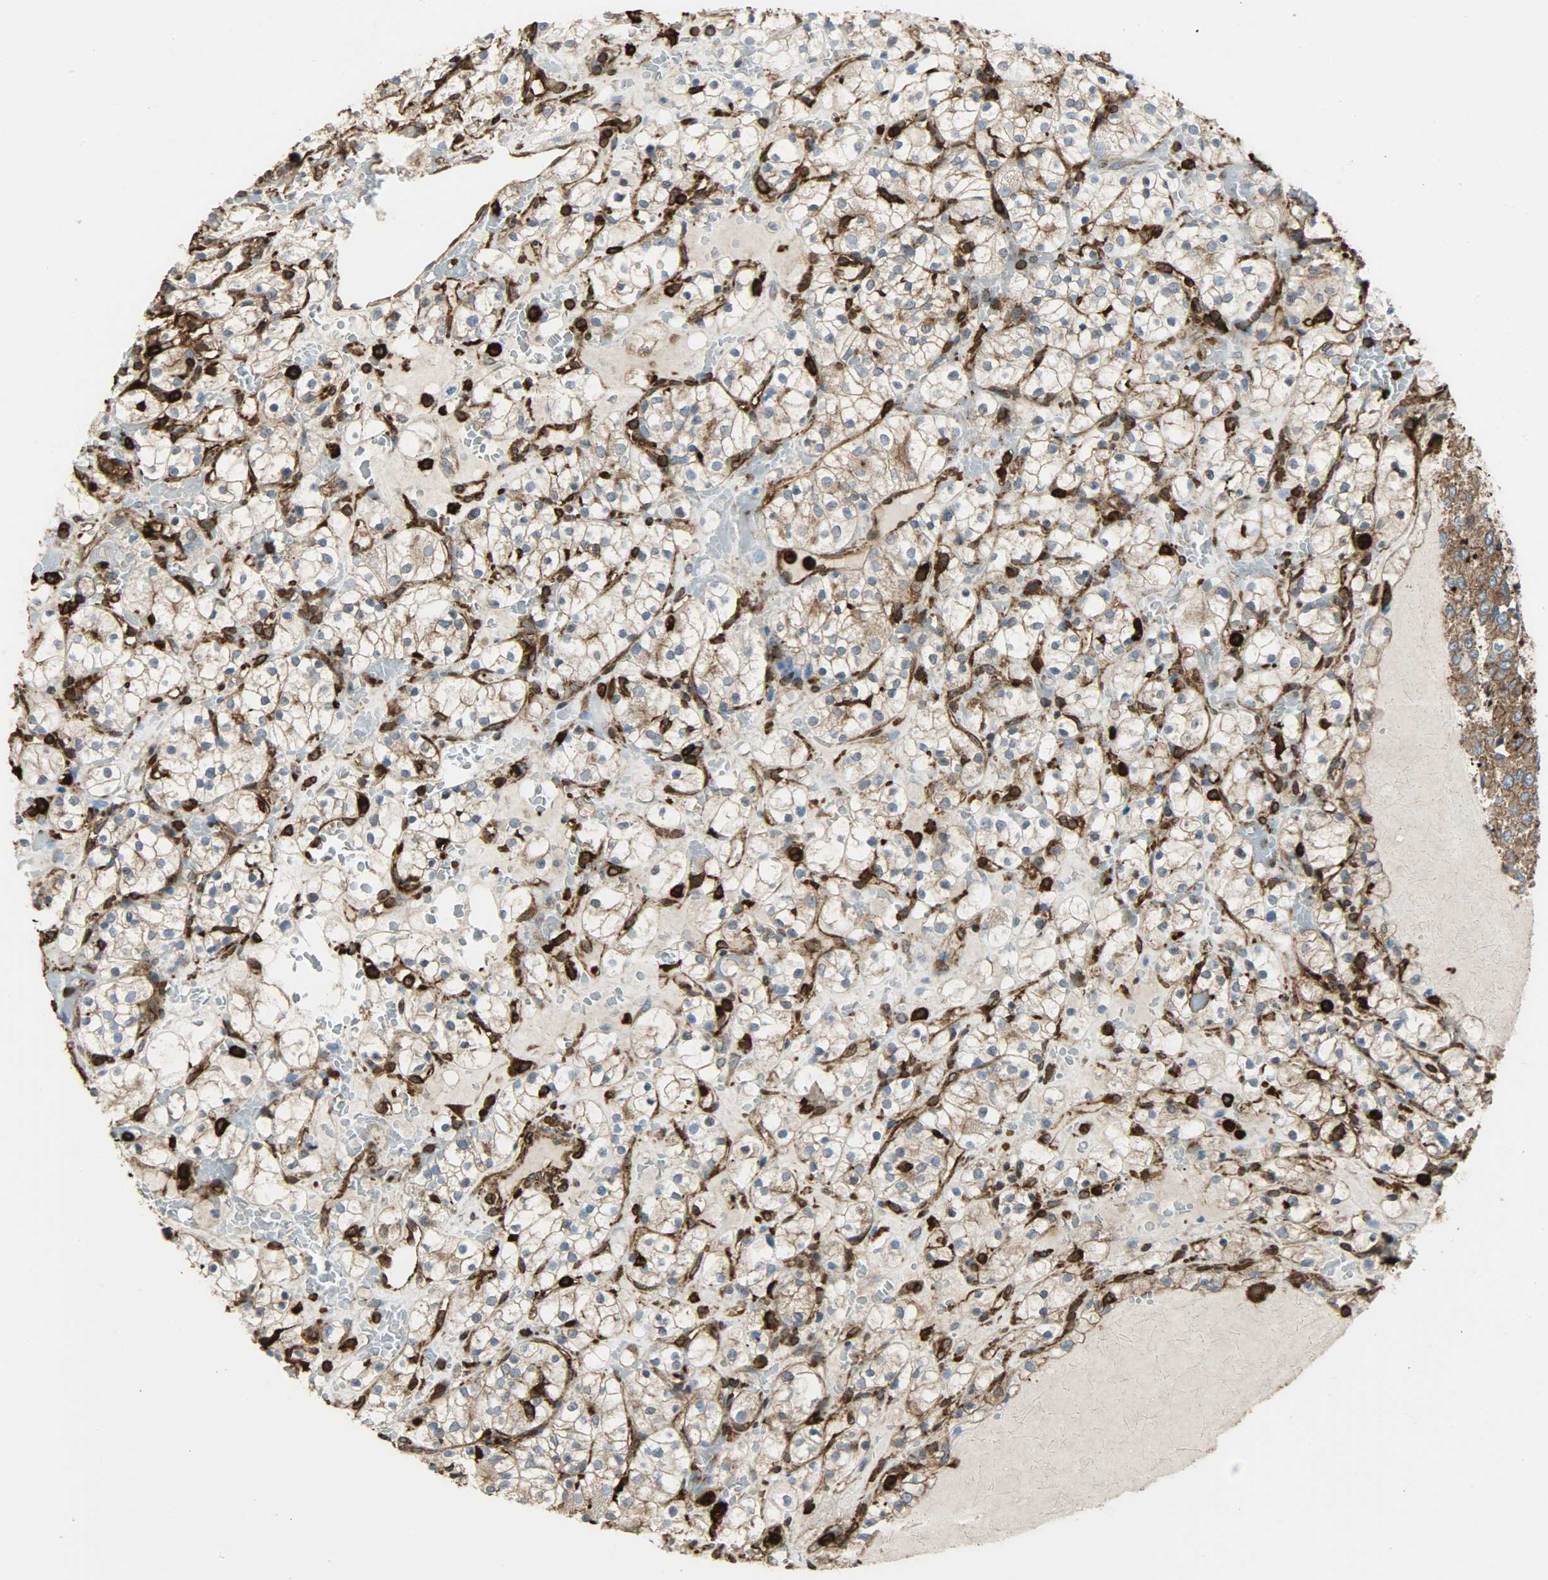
{"staining": {"intensity": "moderate", "quantity": ">75%", "location": "cytoplasmic/membranous"}, "tissue": "renal cancer", "cell_type": "Tumor cells", "image_type": "cancer", "snomed": [{"axis": "morphology", "description": "Adenocarcinoma, NOS"}, {"axis": "topography", "description": "Kidney"}], "caption": "Renal cancer (adenocarcinoma) stained for a protein (brown) exhibits moderate cytoplasmic/membranous positive positivity in approximately >75% of tumor cells.", "gene": "VASP", "patient": {"sex": "female", "age": 60}}